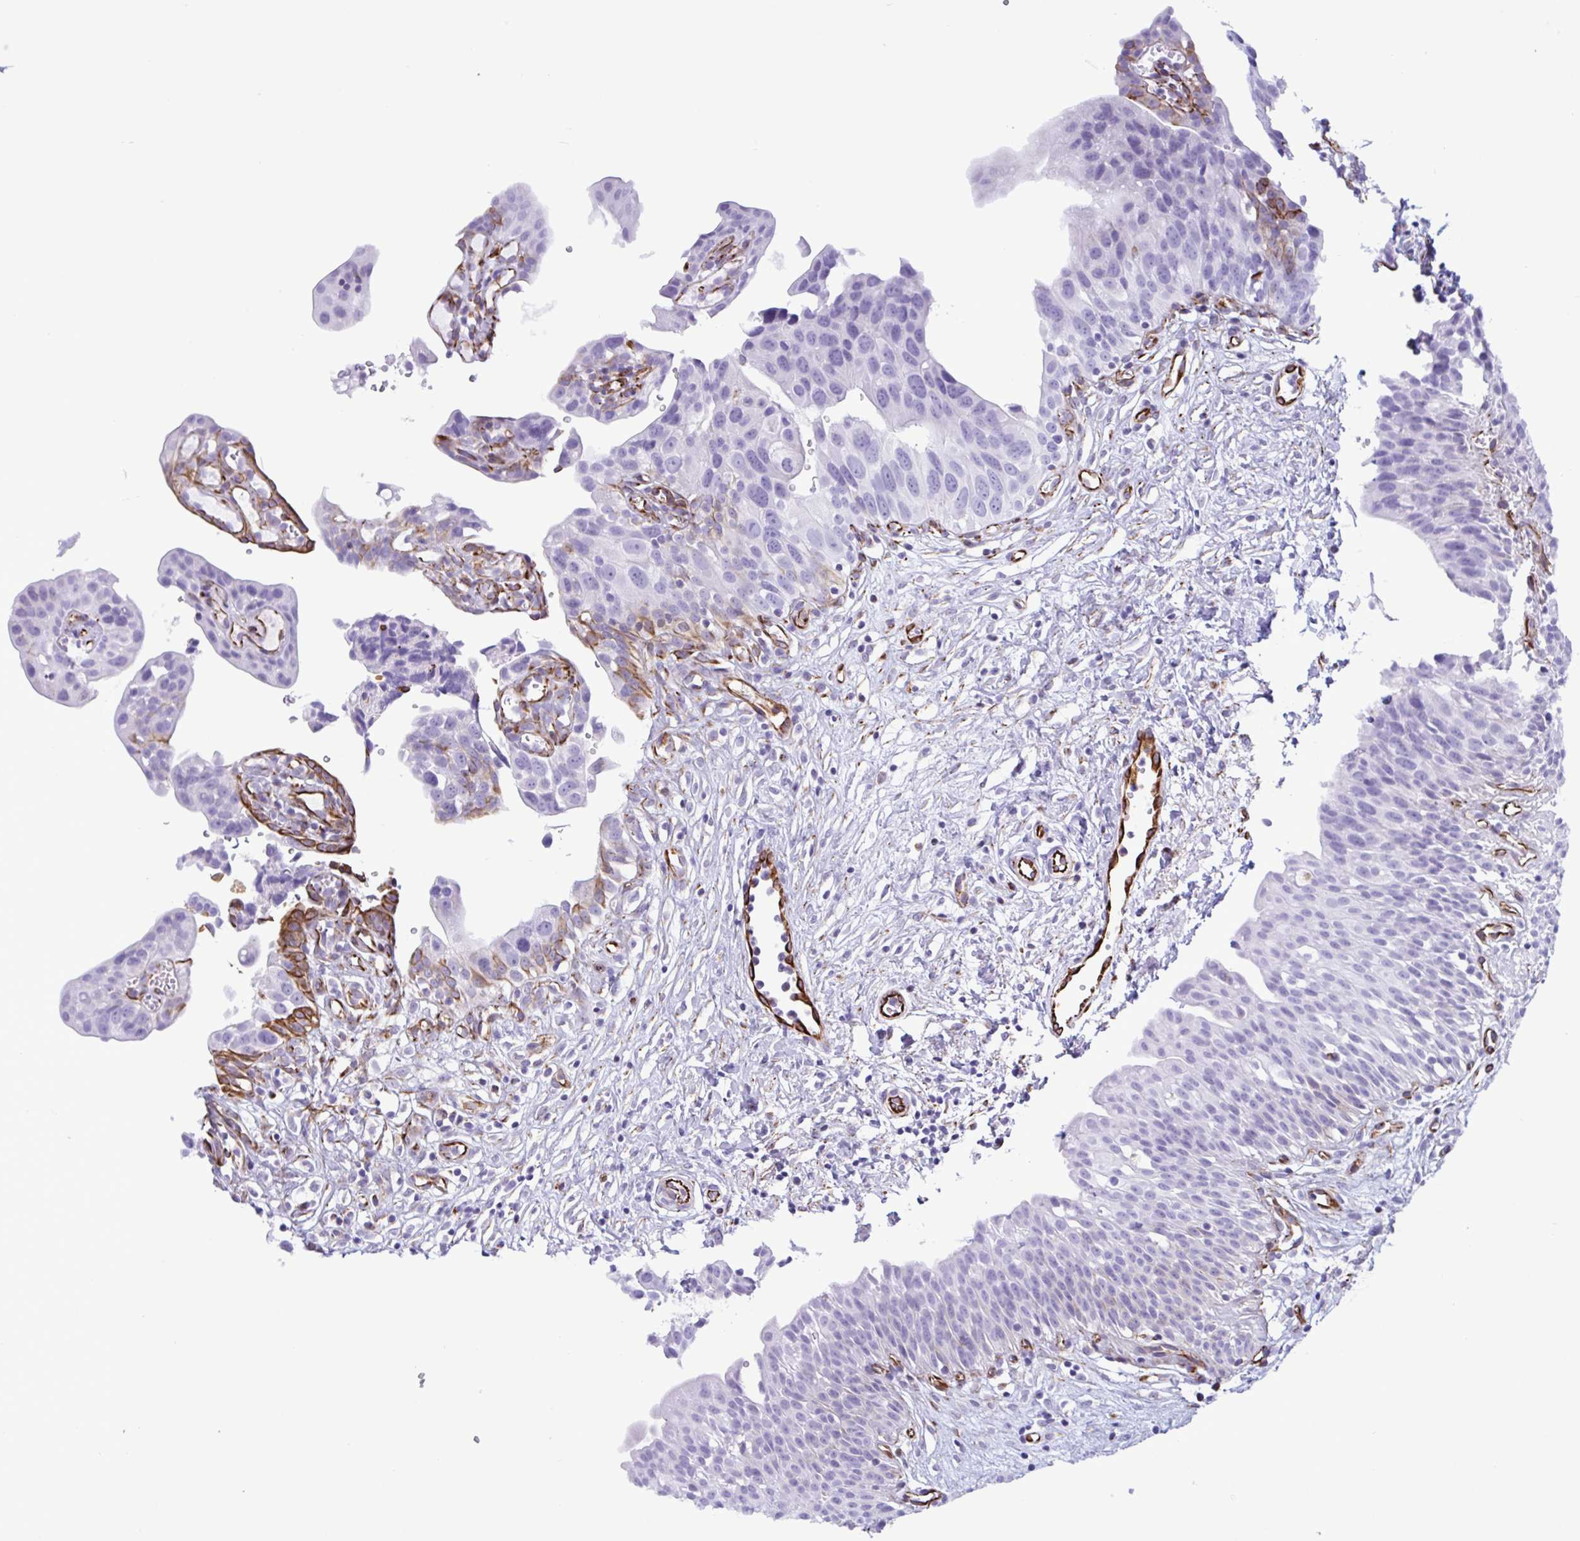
{"staining": {"intensity": "moderate", "quantity": "<25%", "location": "cytoplasmic/membranous"}, "tissue": "urinary bladder", "cell_type": "Urothelial cells", "image_type": "normal", "snomed": [{"axis": "morphology", "description": "Normal tissue, NOS"}, {"axis": "topography", "description": "Urinary bladder"}], "caption": "Human urinary bladder stained for a protein (brown) exhibits moderate cytoplasmic/membranous positive expression in about <25% of urothelial cells.", "gene": "SMAD5", "patient": {"sex": "male", "age": 51}}